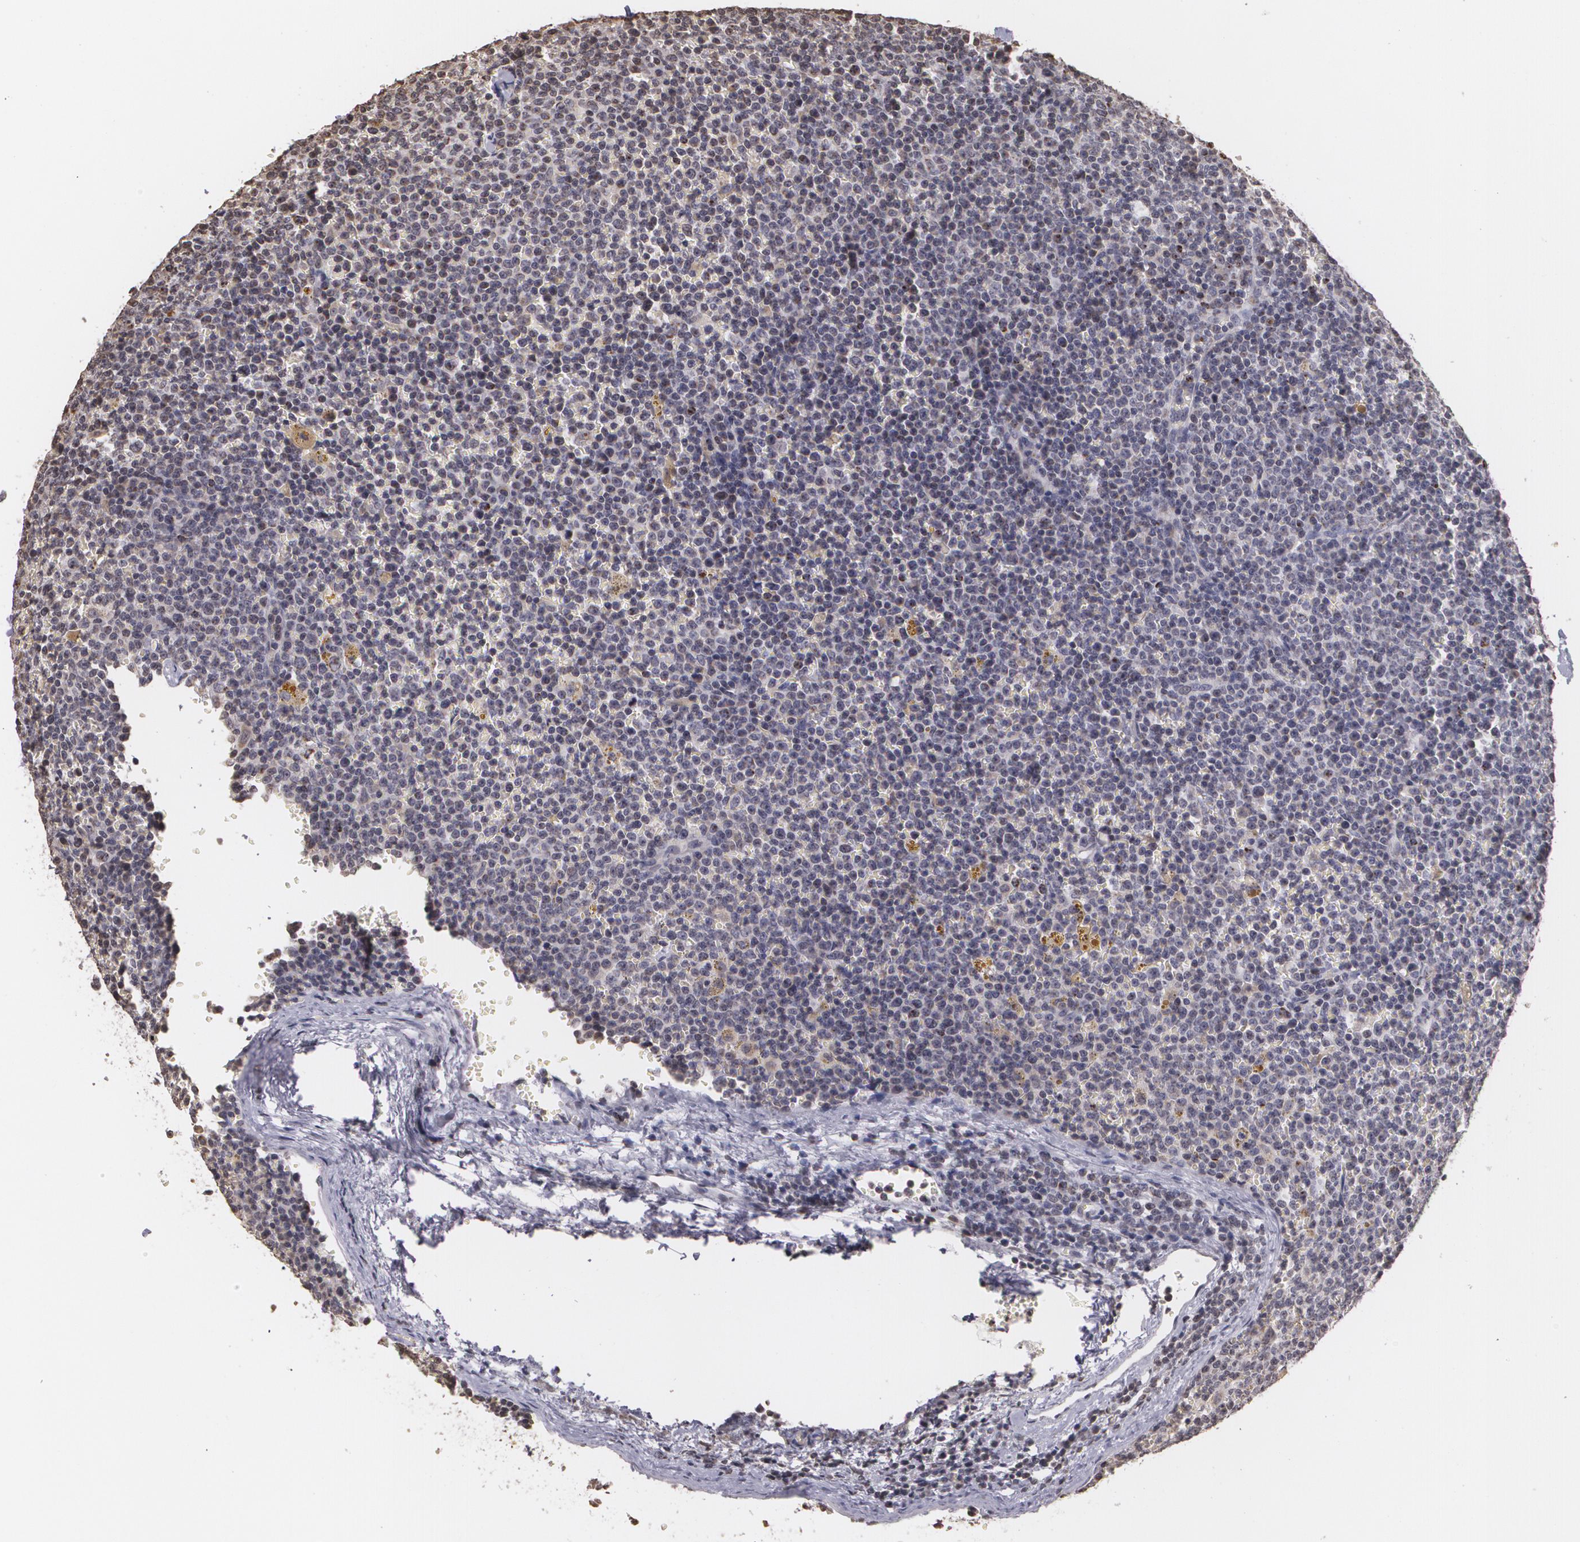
{"staining": {"intensity": "negative", "quantity": "none", "location": "none"}, "tissue": "lymphoma", "cell_type": "Tumor cells", "image_type": "cancer", "snomed": [{"axis": "morphology", "description": "Malignant lymphoma, non-Hodgkin's type, Low grade"}, {"axis": "topography", "description": "Lymph node"}], "caption": "Protein analysis of low-grade malignant lymphoma, non-Hodgkin's type reveals no significant staining in tumor cells.", "gene": "THRB", "patient": {"sex": "male", "age": 50}}